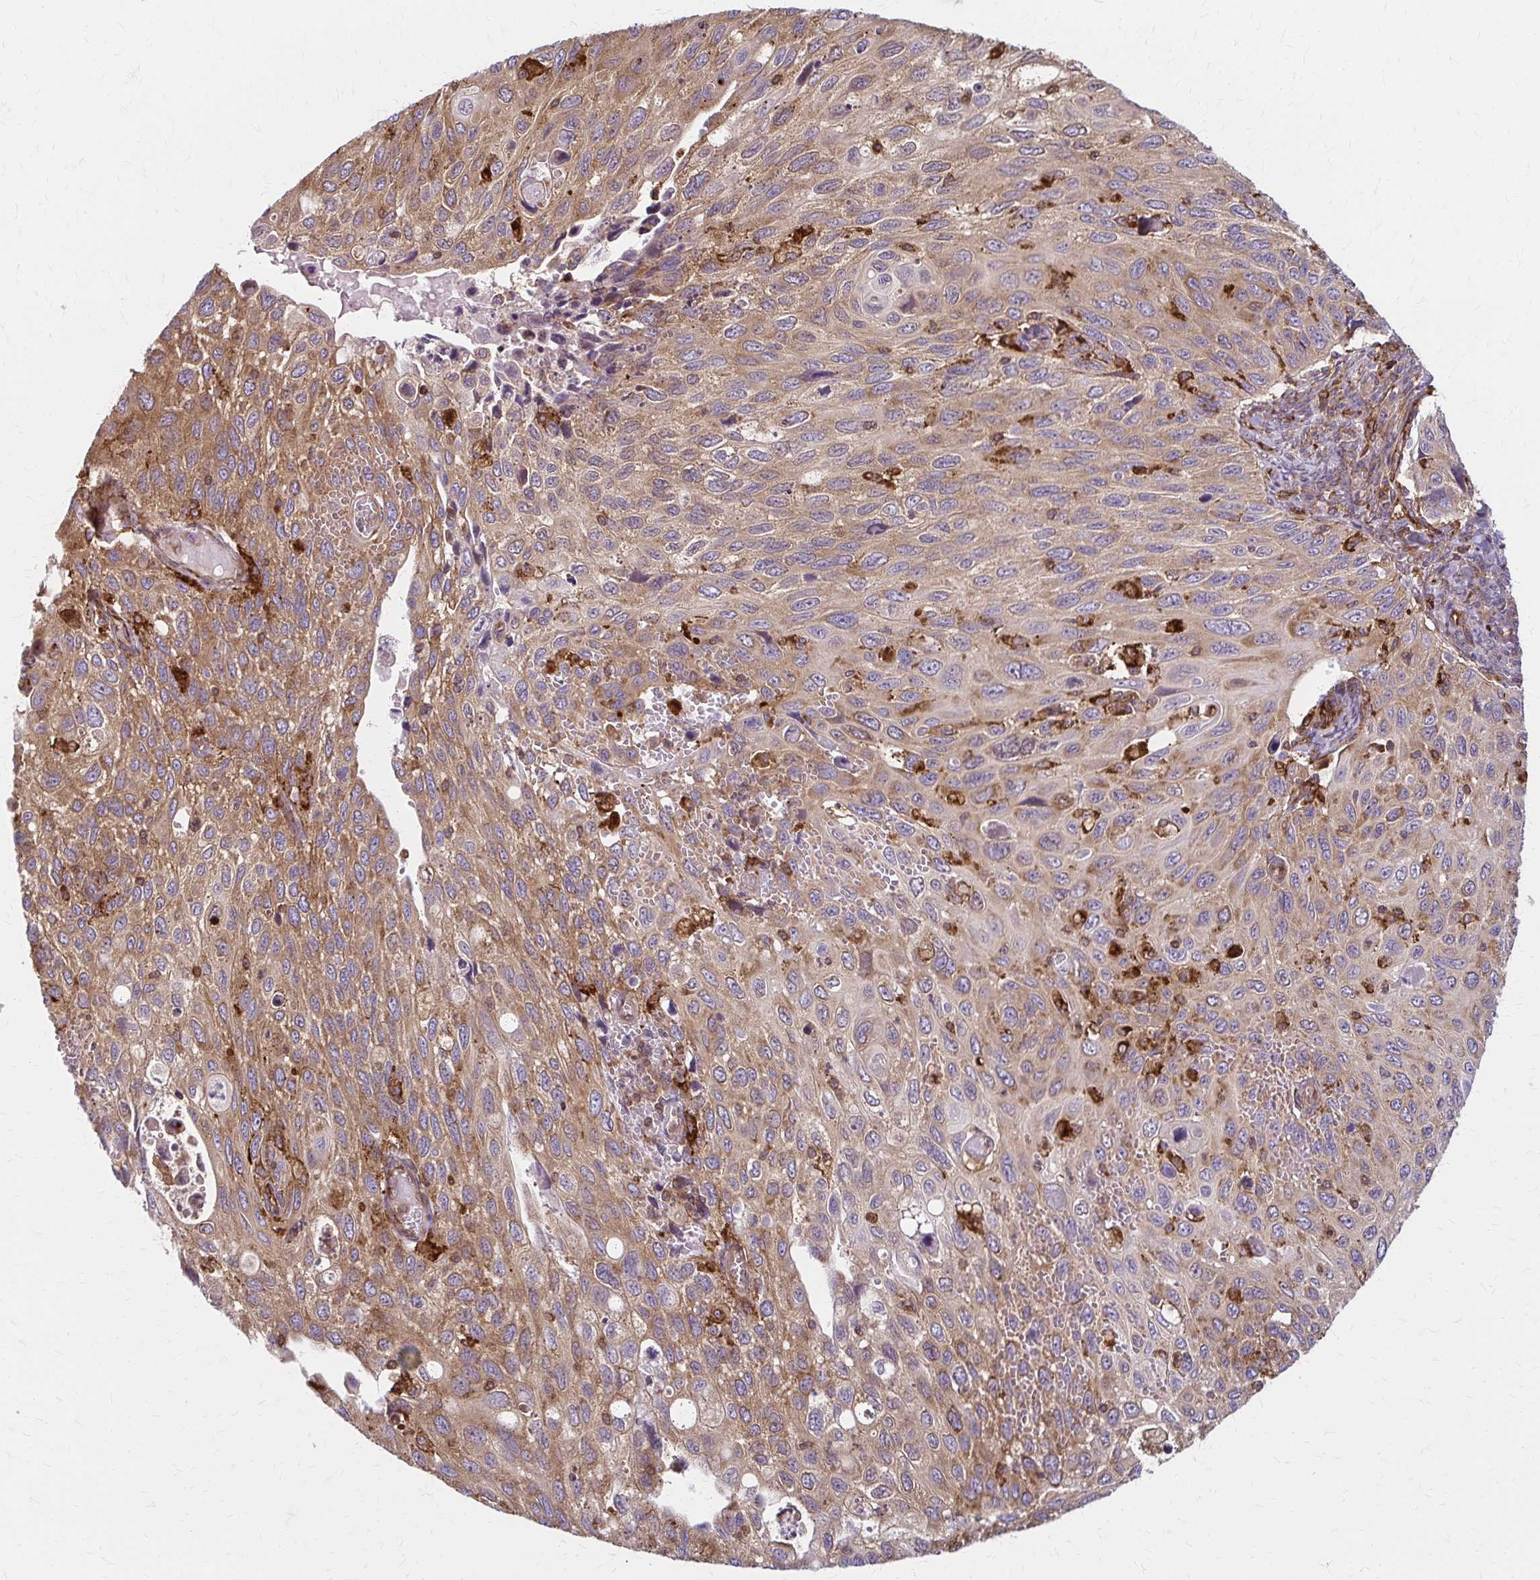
{"staining": {"intensity": "moderate", "quantity": ">75%", "location": "cytoplasmic/membranous"}, "tissue": "cervical cancer", "cell_type": "Tumor cells", "image_type": "cancer", "snomed": [{"axis": "morphology", "description": "Squamous cell carcinoma, NOS"}, {"axis": "topography", "description": "Cervix"}], "caption": "This photomicrograph exhibits IHC staining of cervical cancer (squamous cell carcinoma), with medium moderate cytoplasmic/membranous positivity in about >75% of tumor cells.", "gene": "WASF2", "patient": {"sex": "female", "age": 70}}